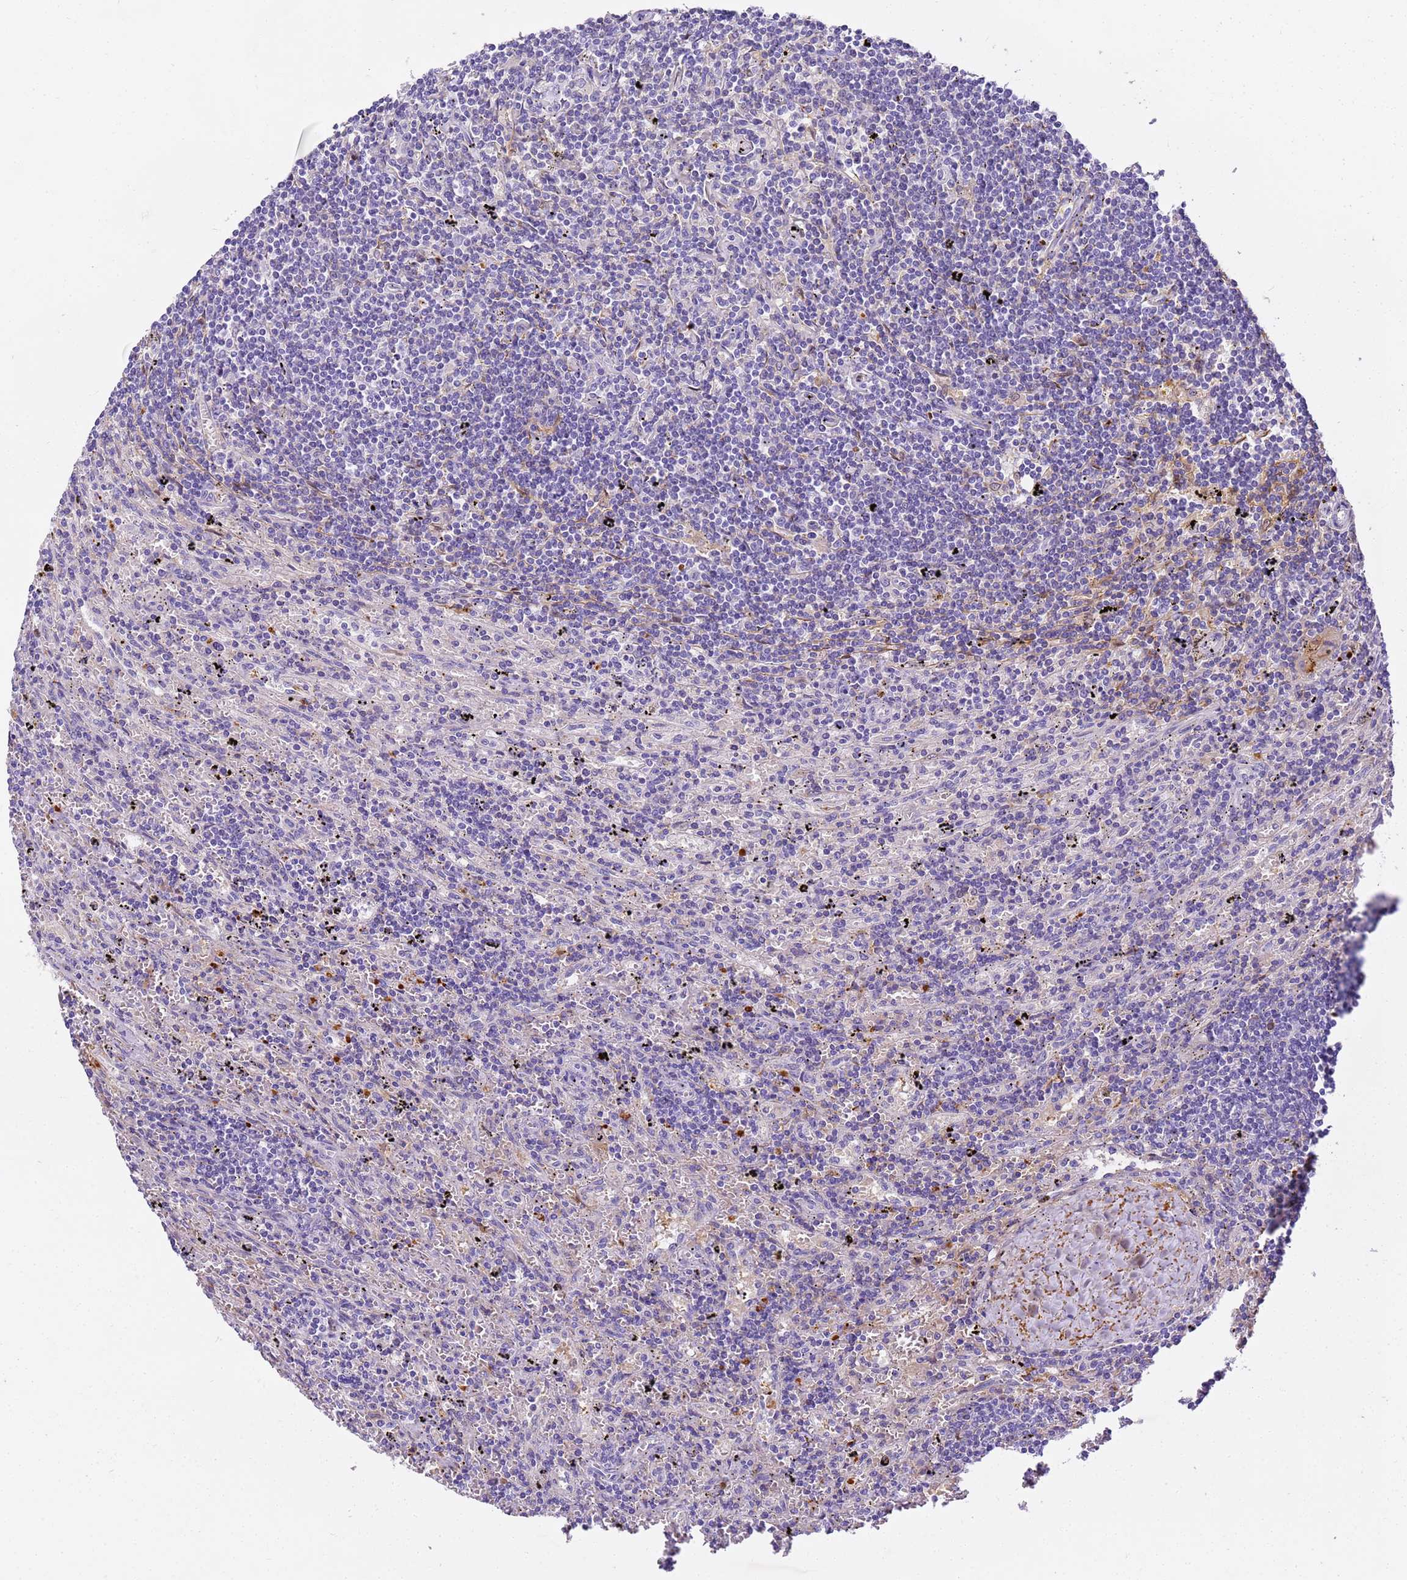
{"staining": {"intensity": "weak", "quantity": "<25%", "location": "cytoplasmic/membranous"}, "tissue": "lymphoma", "cell_type": "Tumor cells", "image_type": "cancer", "snomed": [{"axis": "morphology", "description": "Malignant lymphoma, non-Hodgkin's type, Low grade"}, {"axis": "topography", "description": "Spleen"}], "caption": "High magnification brightfield microscopy of low-grade malignant lymphoma, non-Hodgkin's type stained with DAB (3,3'-diaminobenzidine) (brown) and counterstained with hematoxylin (blue): tumor cells show no significant positivity.", "gene": "CFHR2", "patient": {"sex": "male", "age": 76}}